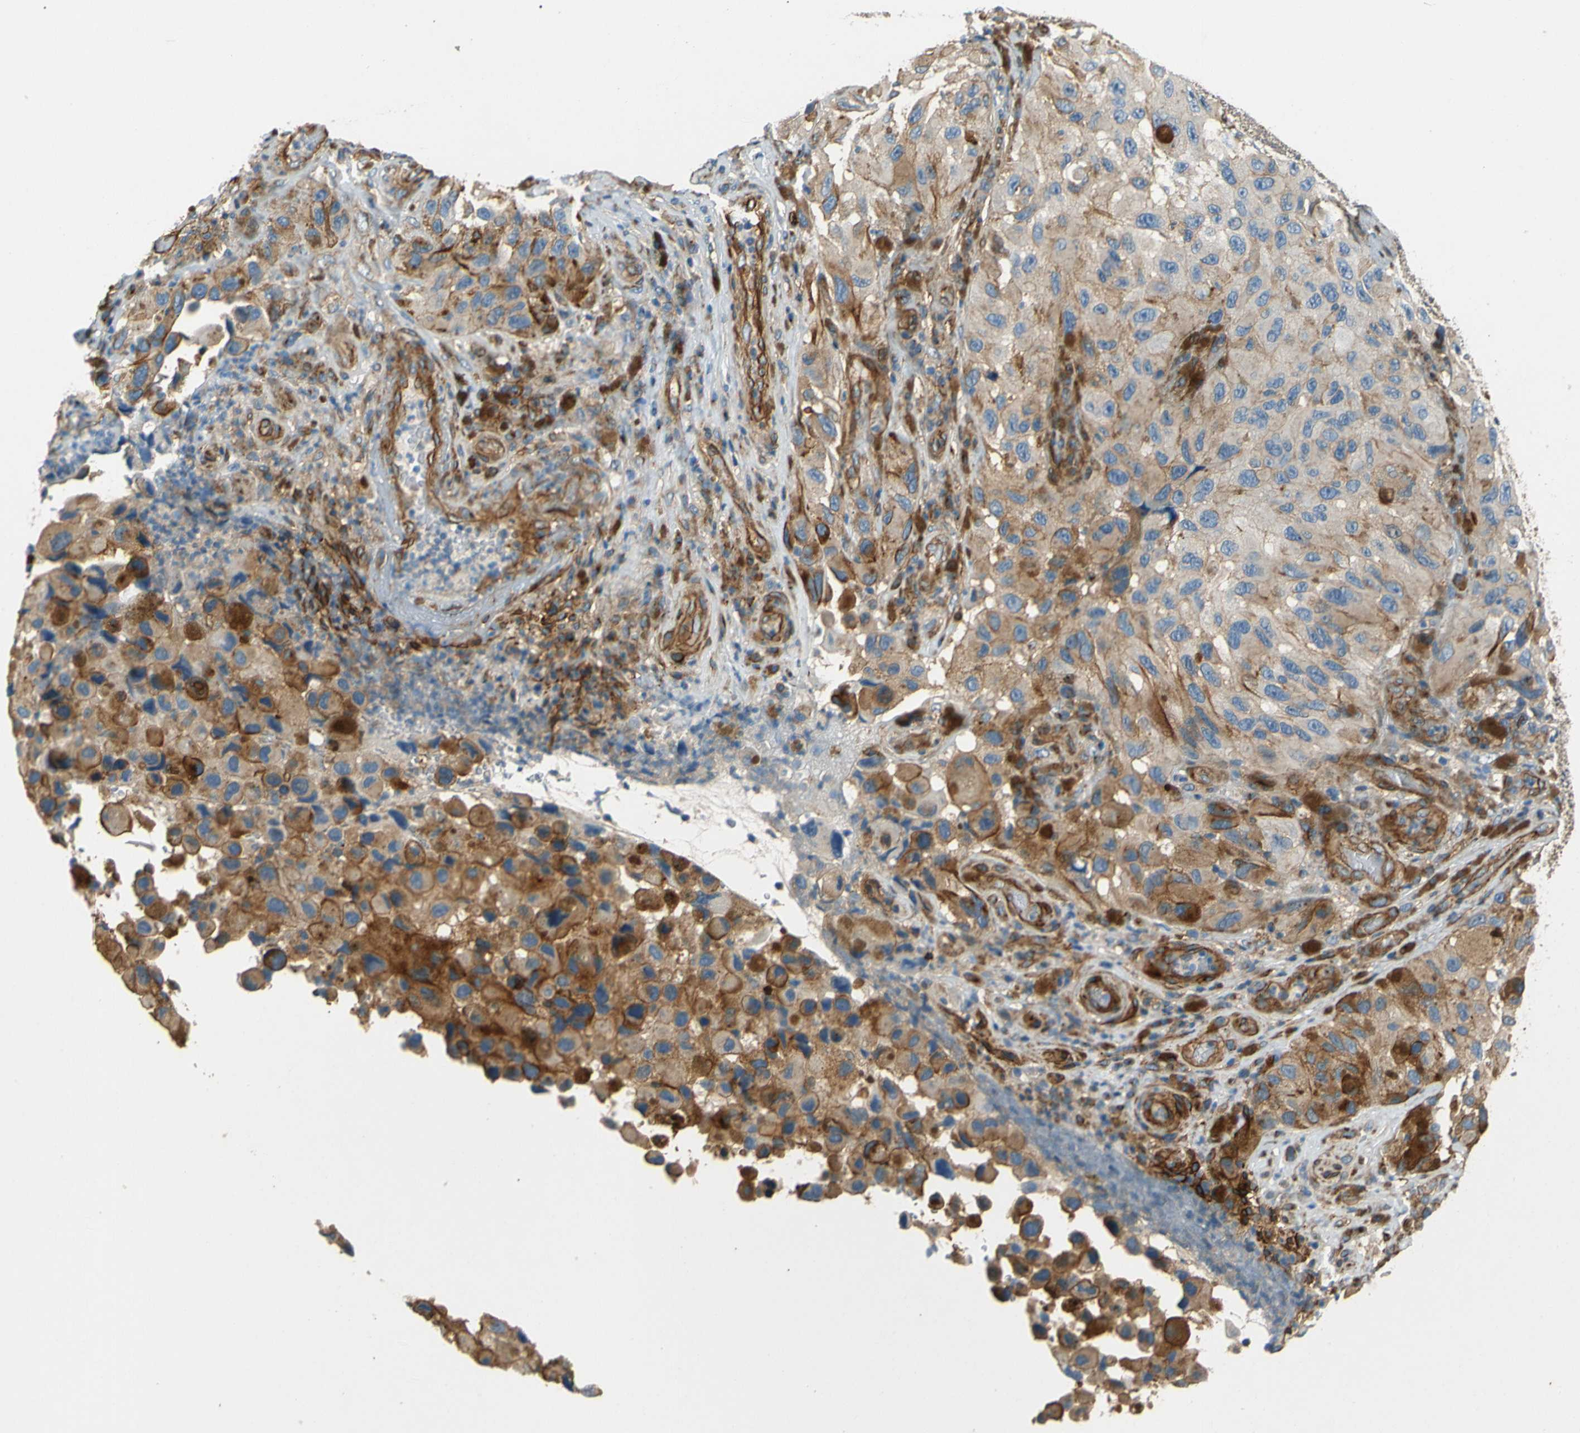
{"staining": {"intensity": "moderate", "quantity": "<25%", "location": "cytoplasmic/membranous"}, "tissue": "melanoma", "cell_type": "Tumor cells", "image_type": "cancer", "snomed": [{"axis": "morphology", "description": "Malignant melanoma, NOS"}, {"axis": "topography", "description": "Skin"}], "caption": "Tumor cells demonstrate low levels of moderate cytoplasmic/membranous staining in approximately <25% of cells in malignant melanoma.", "gene": "ENTPD1", "patient": {"sex": "female", "age": 73}}